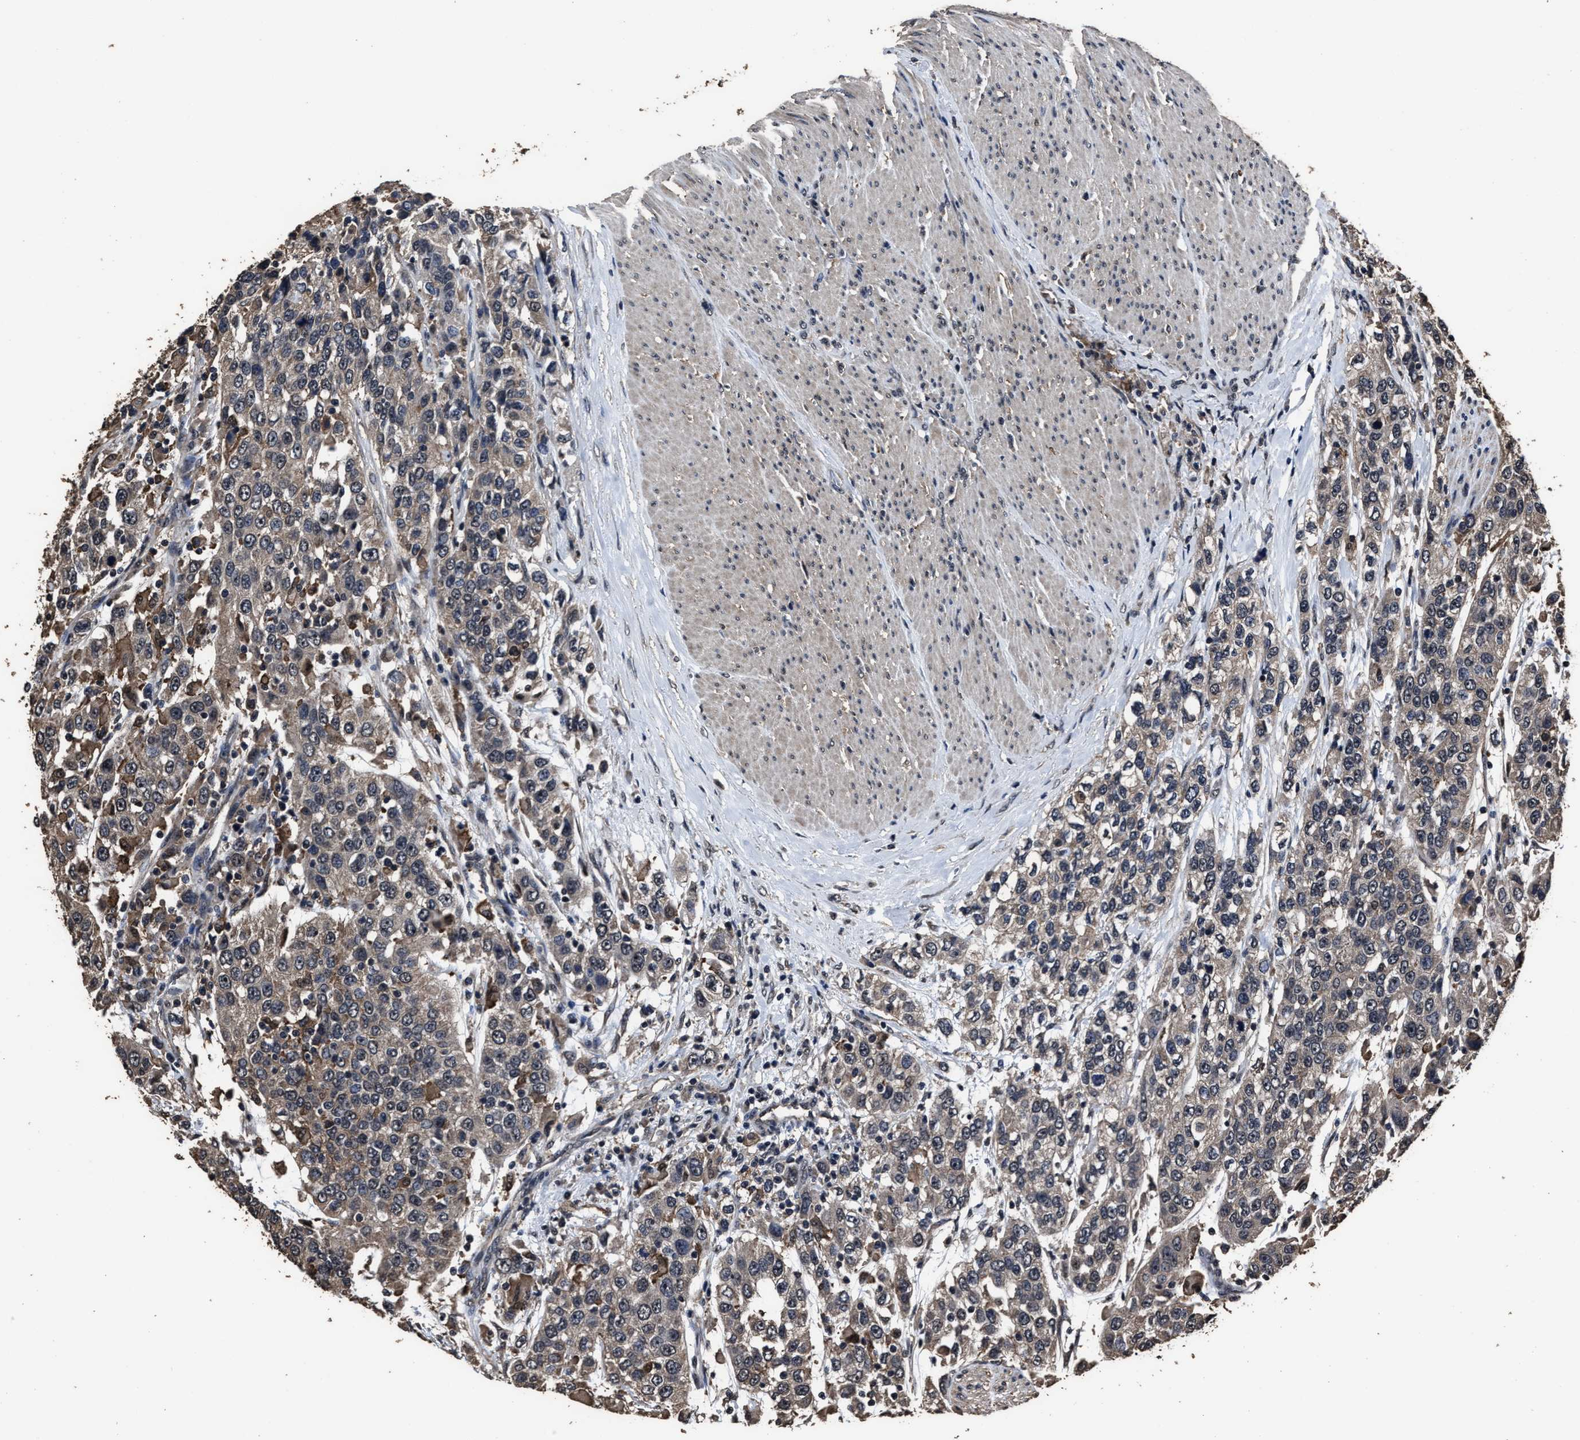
{"staining": {"intensity": "weak", "quantity": ">75%", "location": "cytoplasmic/membranous"}, "tissue": "urothelial cancer", "cell_type": "Tumor cells", "image_type": "cancer", "snomed": [{"axis": "morphology", "description": "Urothelial carcinoma, High grade"}, {"axis": "topography", "description": "Urinary bladder"}], "caption": "This micrograph exhibits urothelial carcinoma (high-grade) stained with immunohistochemistry (IHC) to label a protein in brown. The cytoplasmic/membranous of tumor cells show weak positivity for the protein. Nuclei are counter-stained blue.", "gene": "RSBN1L", "patient": {"sex": "female", "age": 80}}